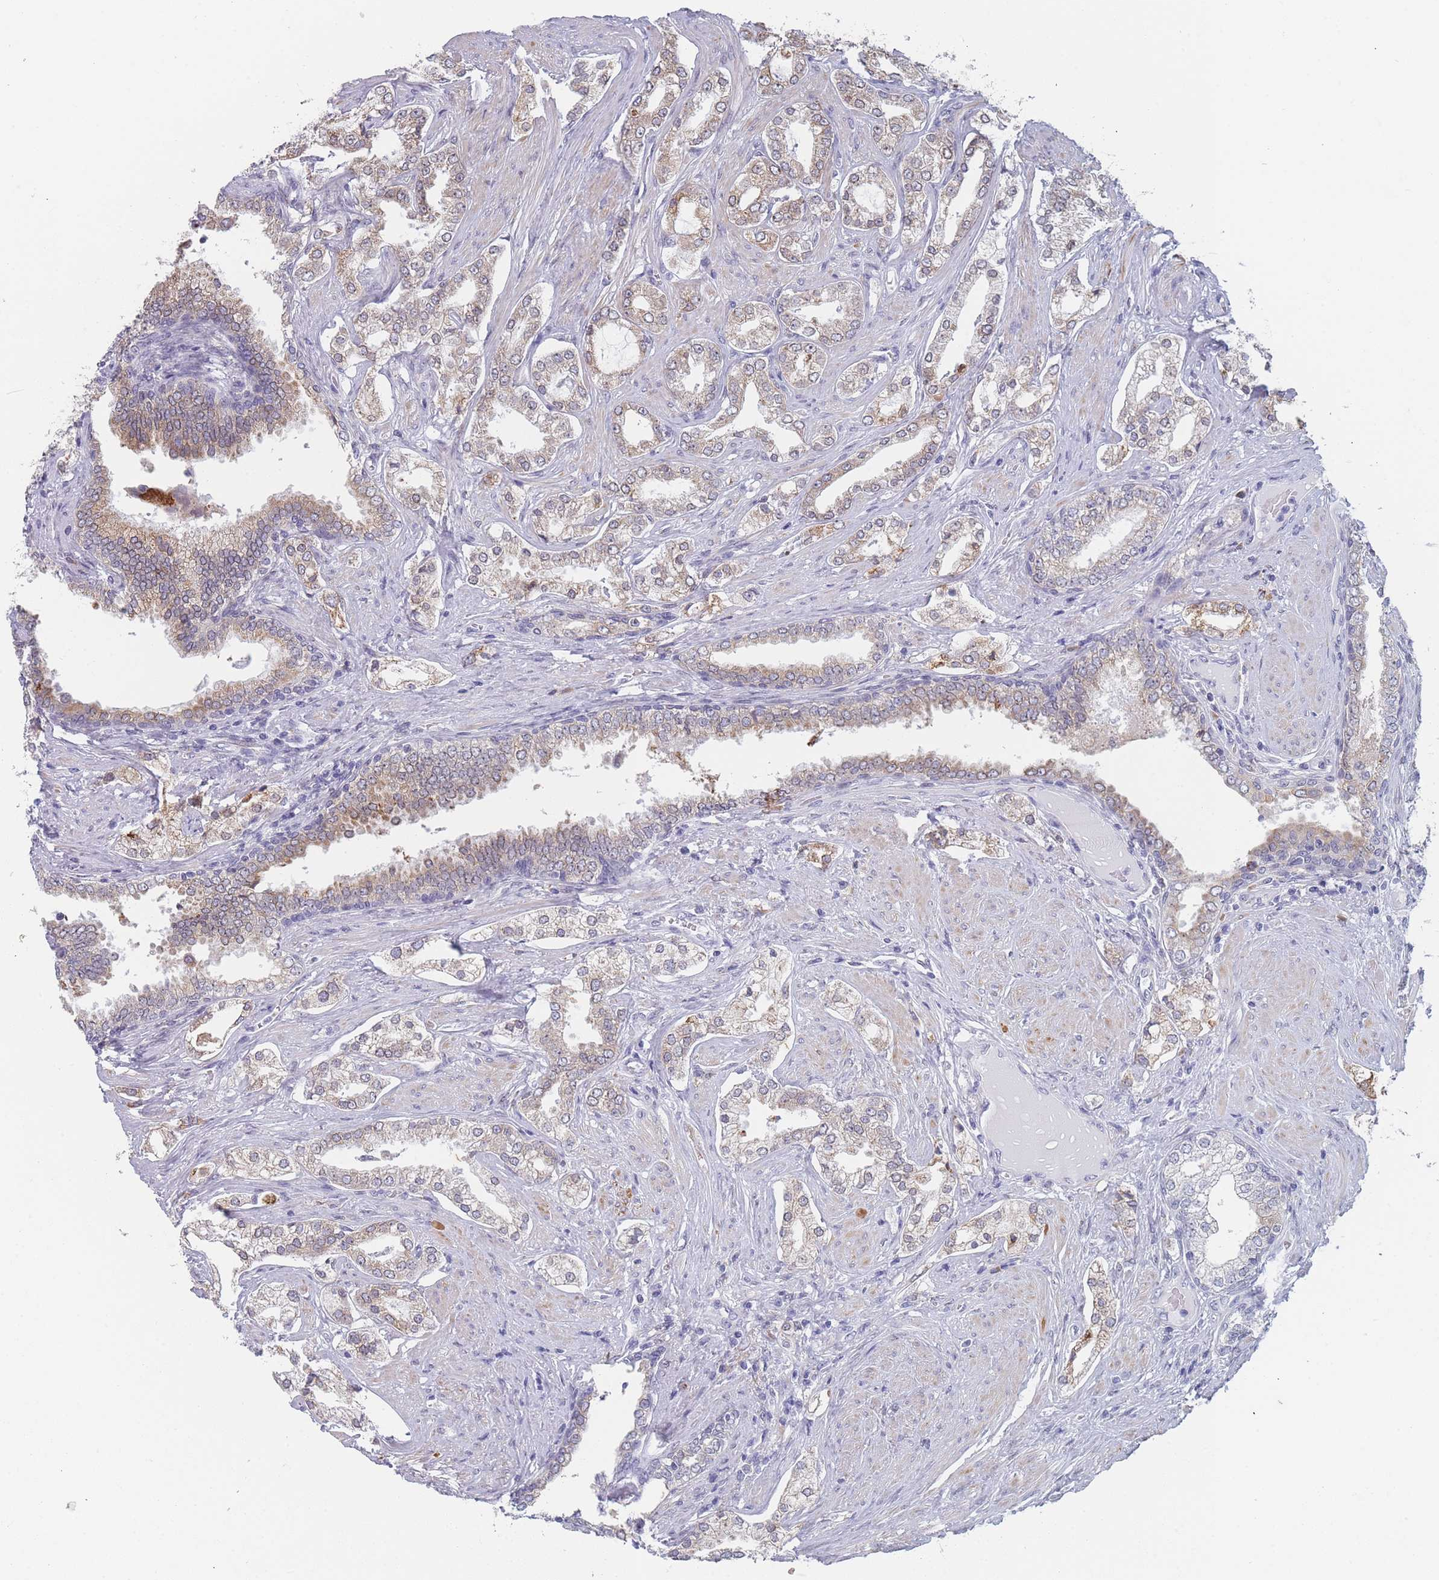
{"staining": {"intensity": "moderate", "quantity": "25%-75%", "location": "cytoplasmic/membranous"}, "tissue": "prostate cancer", "cell_type": "Tumor cells", "image_type": "cancer", "snomed": [{"axis": "morphology", "description": "Adenocarcinoma, High grade"}, {"axis": "topography", "description": "Prostate"}], "caption": "Brown immunohistochemical staining in prostate cancer (adenocarcinoma (high-grade)) demonstrates moderate cytoplasmic/membranous staining in about 25%-75% of tumor cells.", "gene": "TMED10", "patient": {"sex": "male", "age": 71}}